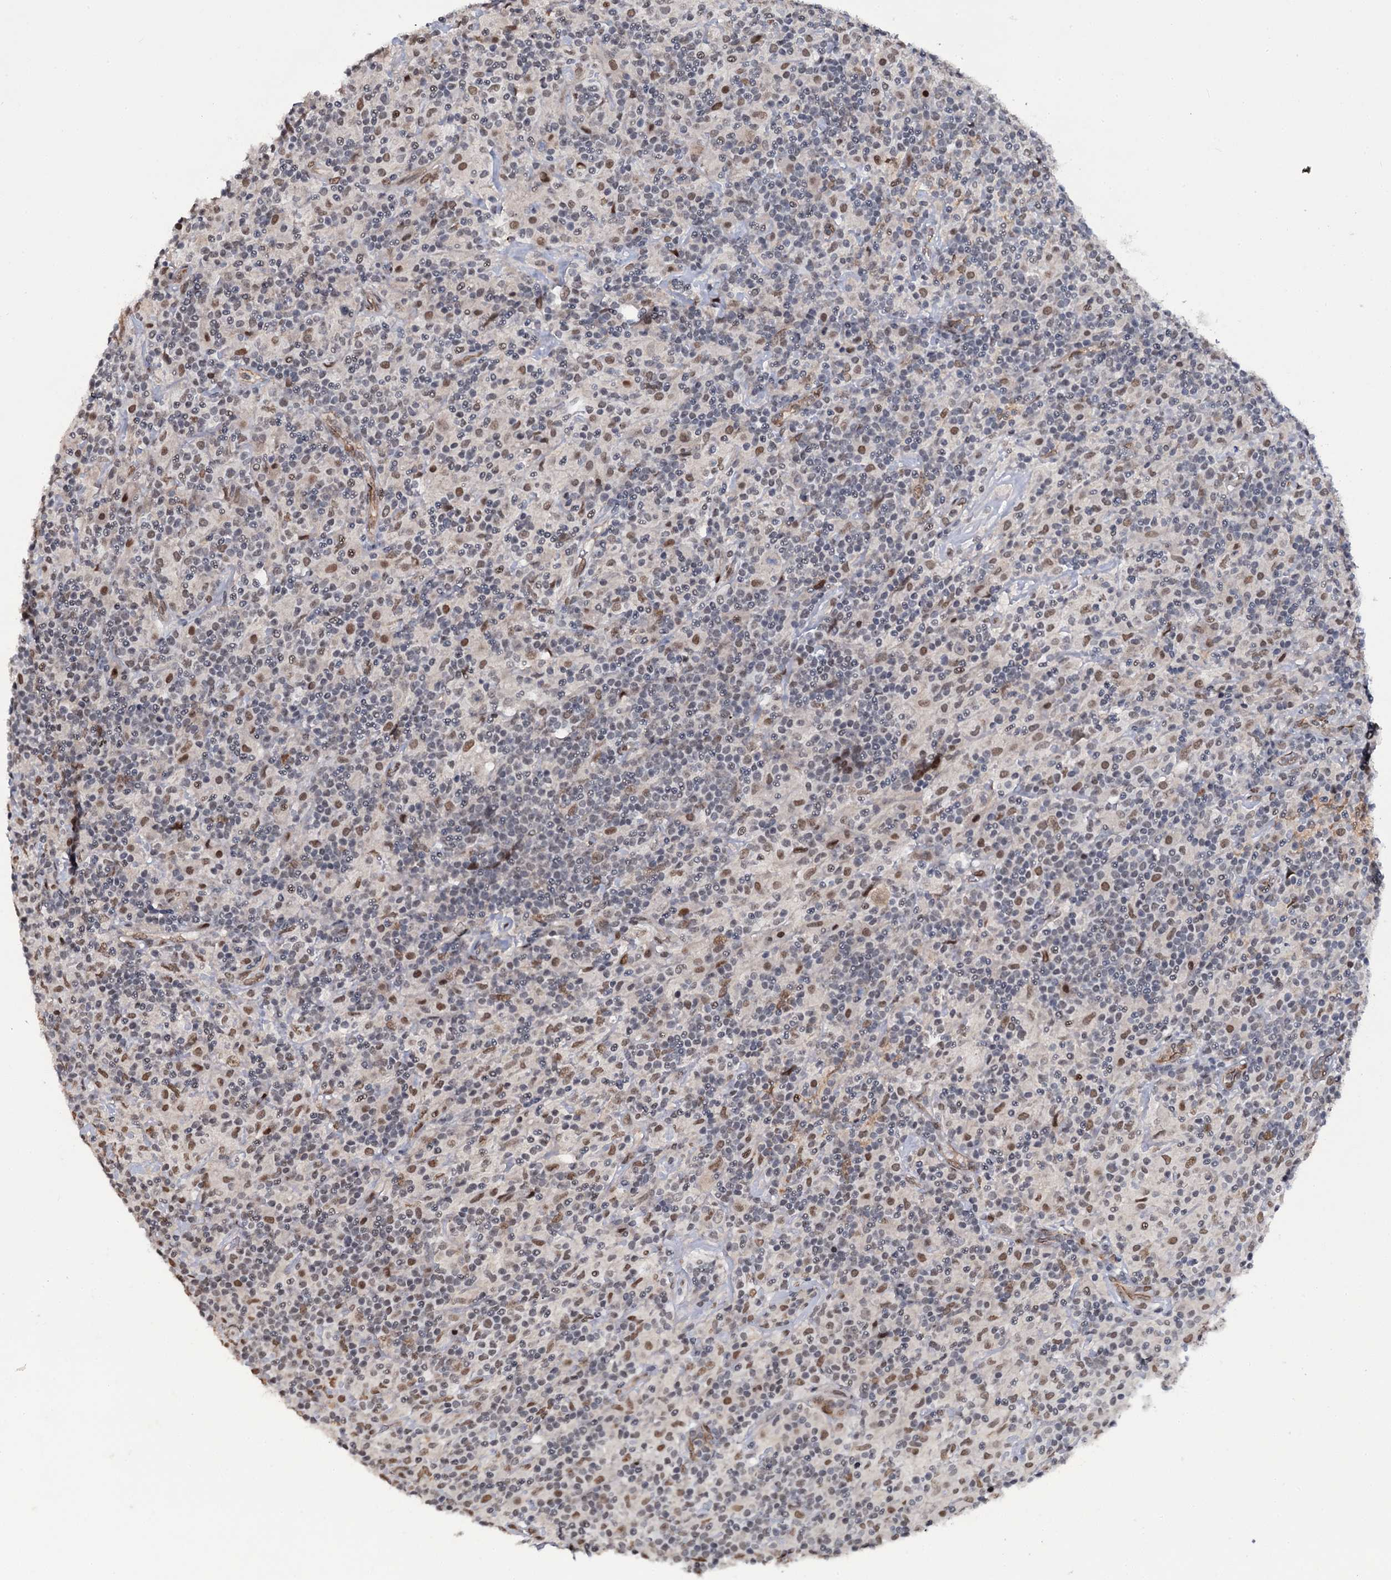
{"staining": {"intensity": "weak", "quantity": ">75%", "location": "nuclear"}, "tissue": "lymphoma", "cell_type": "Tumor cells", "image_type": "cancer", "snomed": [{"axis": "morphology", "description": "Hodgkin's disease, NOS"}, {"axis": "topography", "description": "Lymph node"}], "caption": "Hodgkin's disease stained with immunohistochemistry exhibits weak nuclear positivity in about >75% of tumor cells.", "gene": "SH2D4B", "patient": {"sex": "male", "age": 70}}